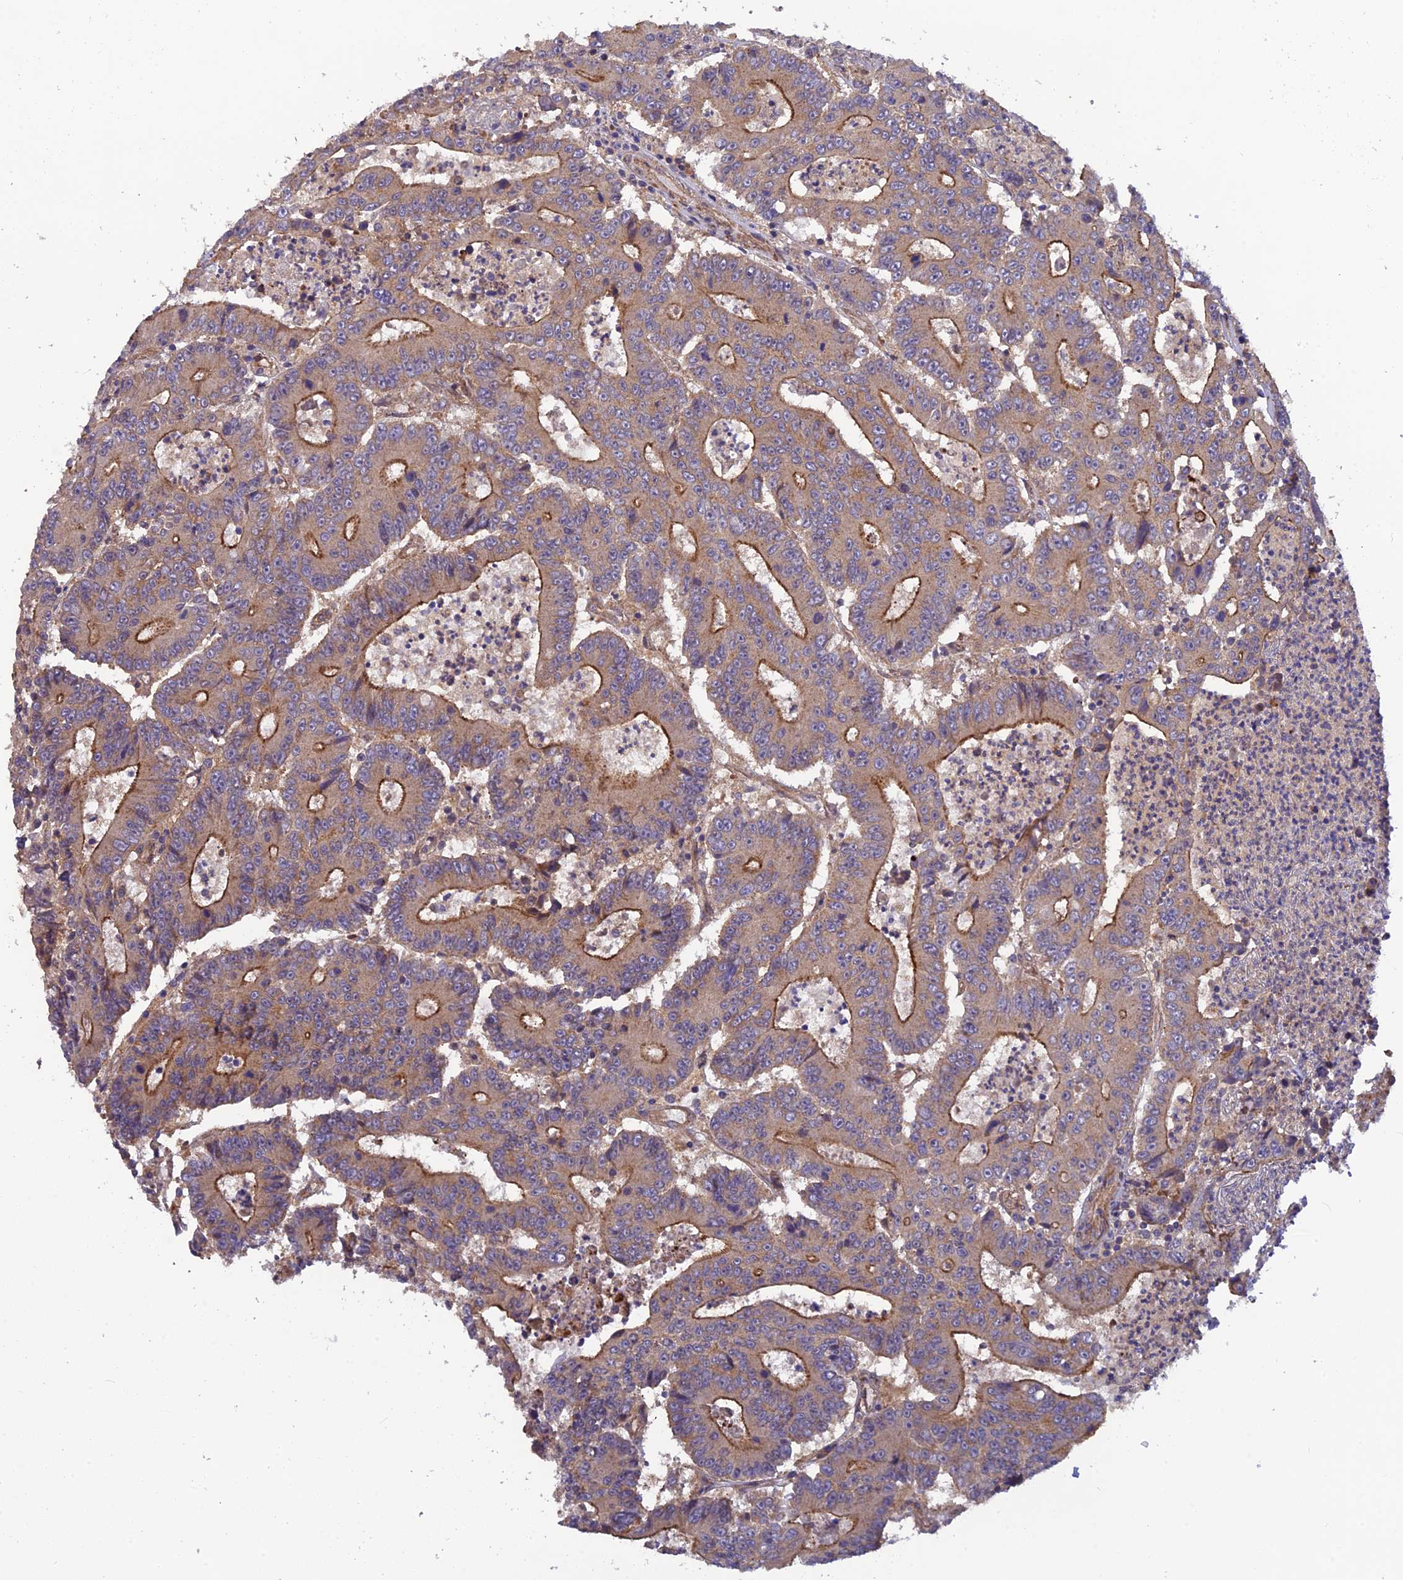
{"staining": {"intensity": "moderate", "quantity": ">75%", "location": "cytoplasmic/membranous"}, "tissue": "colorectal cancer", "cell_type": "Tumor cells", "image_type": "cancer", "snomed": [{"axis": "morphology", "description": "Adenocarcinoma, NOS"}, {"axis": "topography", "description": "Colon"}], "caption": "Protein staining of colorectal cancer (adenocarcinoma) tissue shows moderate cytoplasmic/membranous positivity in approximately >75% of tumor cells.", "gene": "ADAMTS15", "patient": {"sex": "male", "age": 83}}